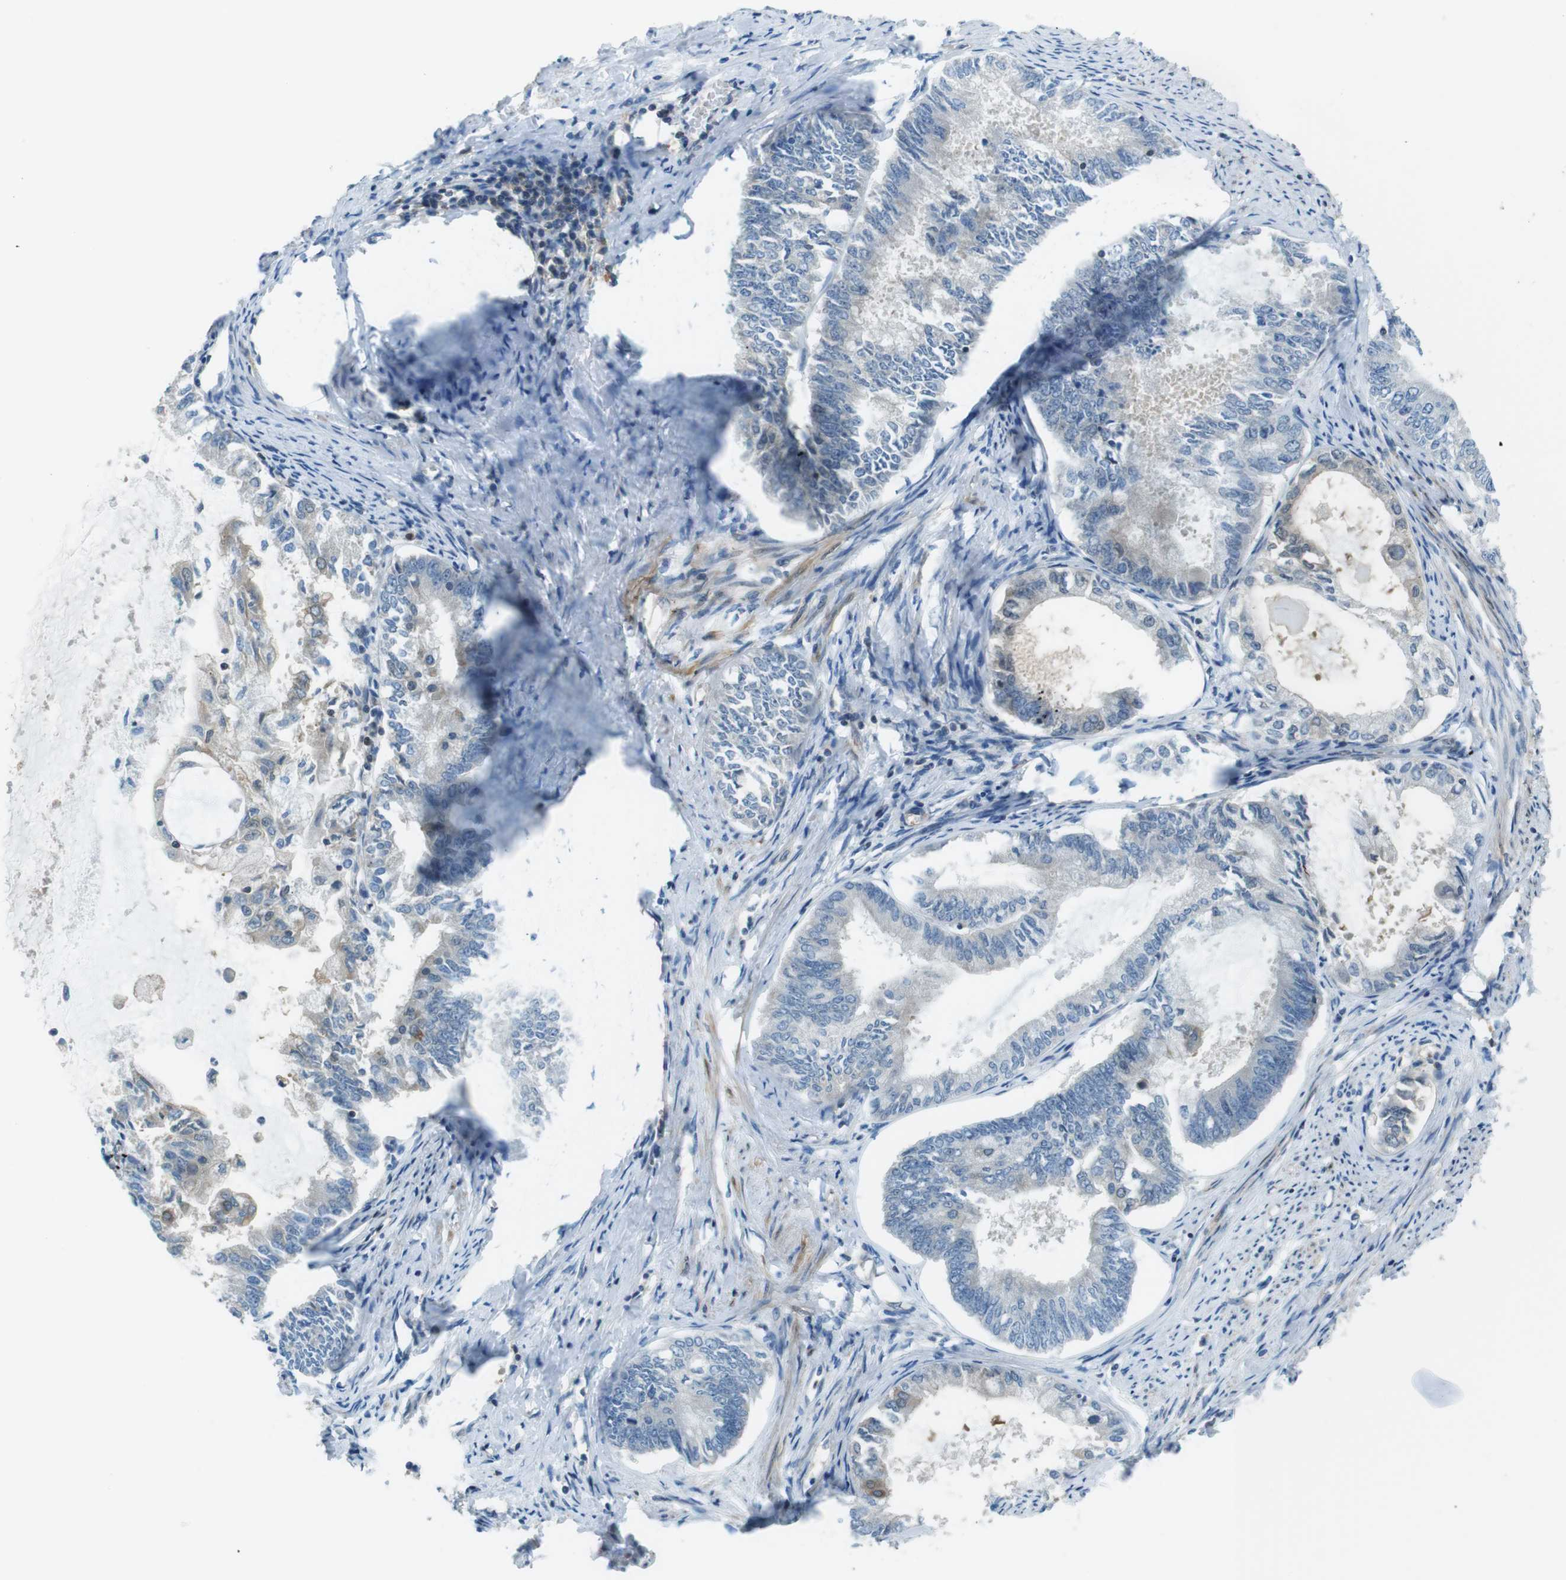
{"staining": {"intensity": "negative", "quantity": "none", "location": "none"}, "tissue": "endometrial cancer", "cell_type": "Tumor cells", "image_type": "cancer", "snomed": [{"axis": "morphology", "description": "Adenocarcinoma, NOS"}, {"axis": "topography", "description": "Endometrium"}], "caption": "The micrograph demonstrates no significant expression in tumor cells of endometrial cancer.", "gene": "TES", "patient": {"sex": "female", "age": 86}}